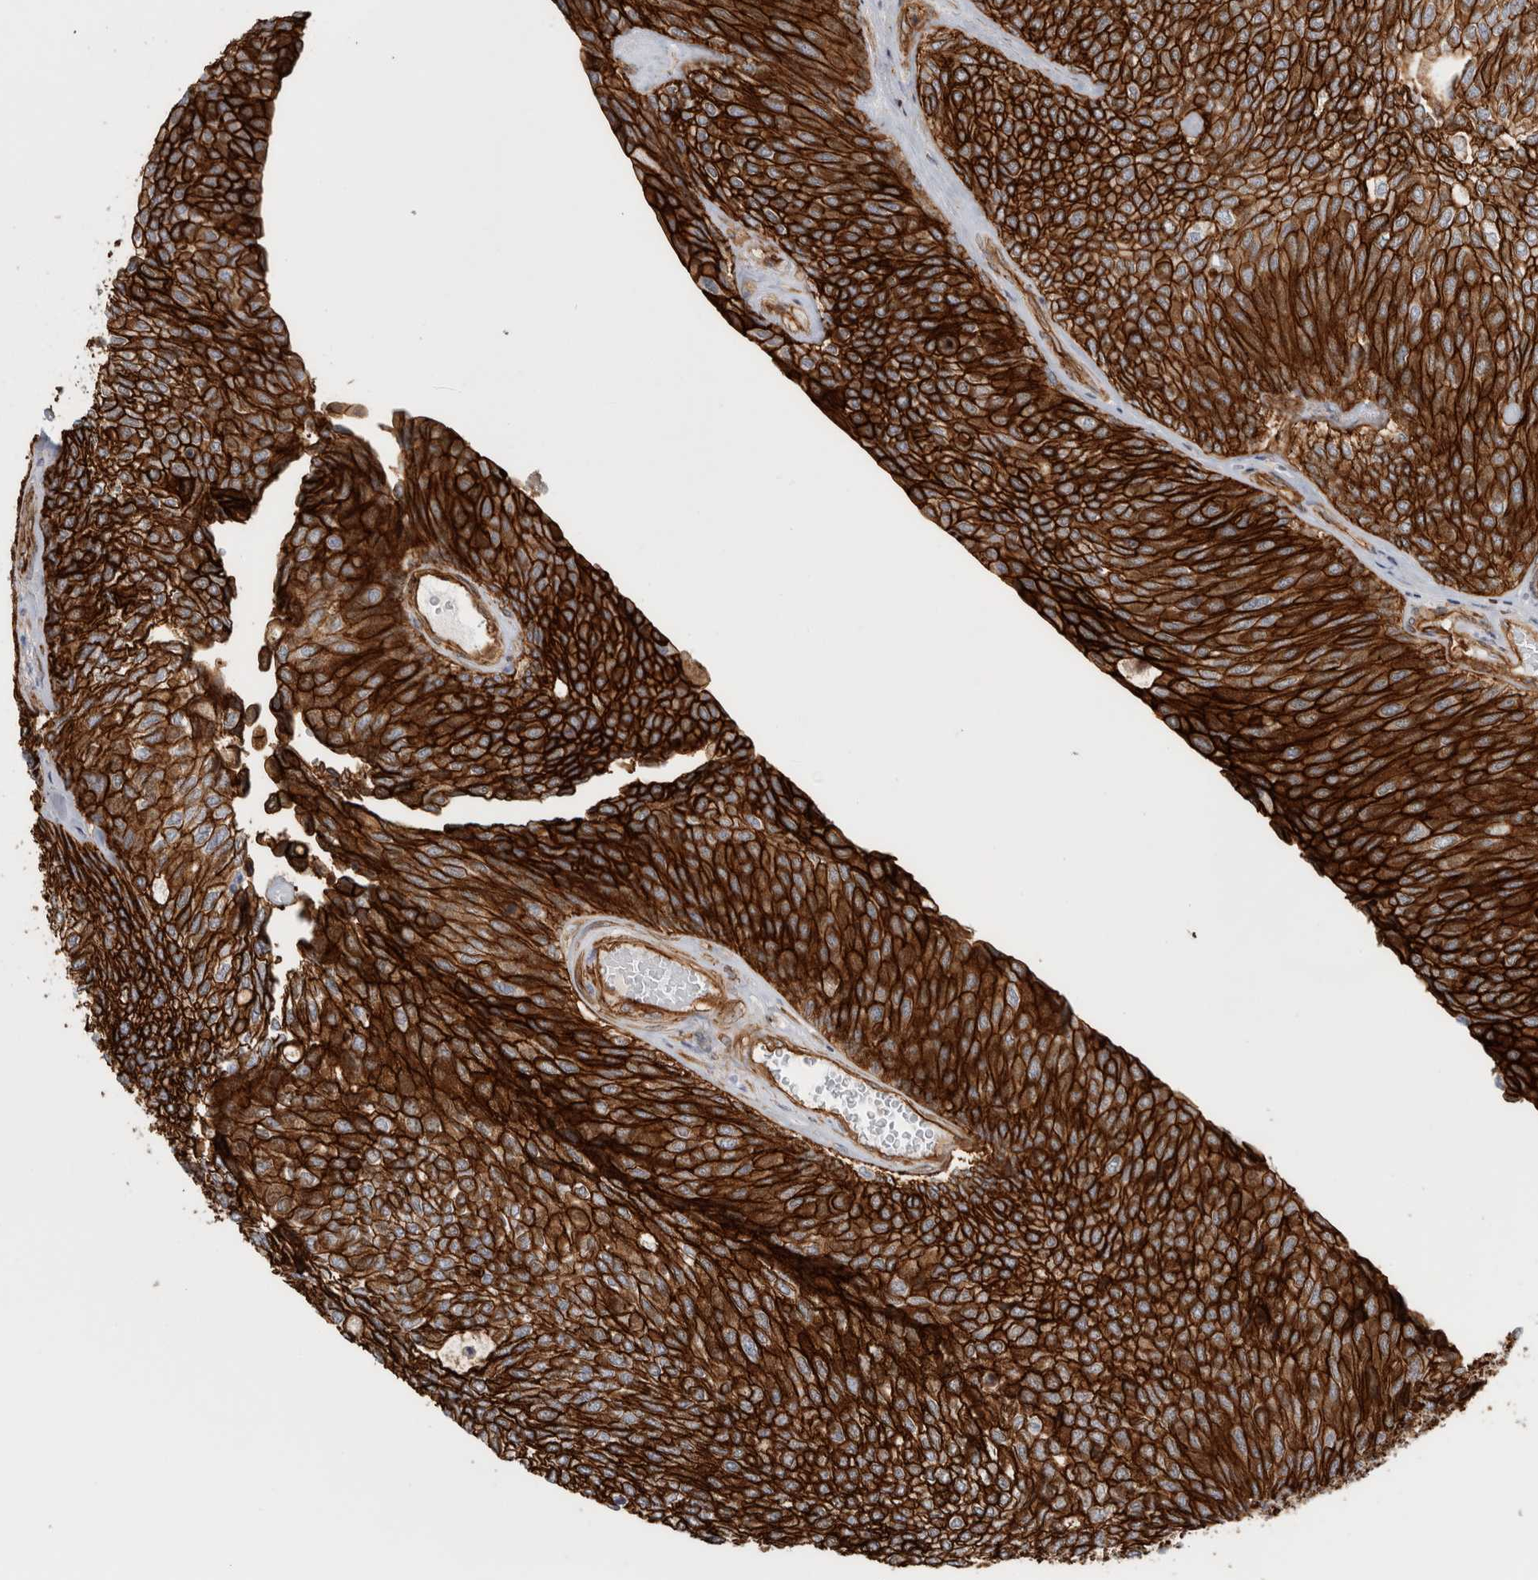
{"staining": {"intensity": "strong", "quantity": ">75%", "location": "cytoplasmic/membranous"}, "tissue": "urothelial cancer", "cell_type": "Tumor cells", "image_type": "cancer", "snomed": [{"axis": "morphology", "description": "Urothelial carcinoma, Low grade"}, {"axis": "topography", "description": "Urinary bladder"}], "caption": "Brown immunohistochemical staining in human urothelial cancer reveals strong cytoplasmic/membranous positivity in about >75% of tumor cells.", "gene": "AHNAK", "patient": {"sex": "female", "age": 79}}